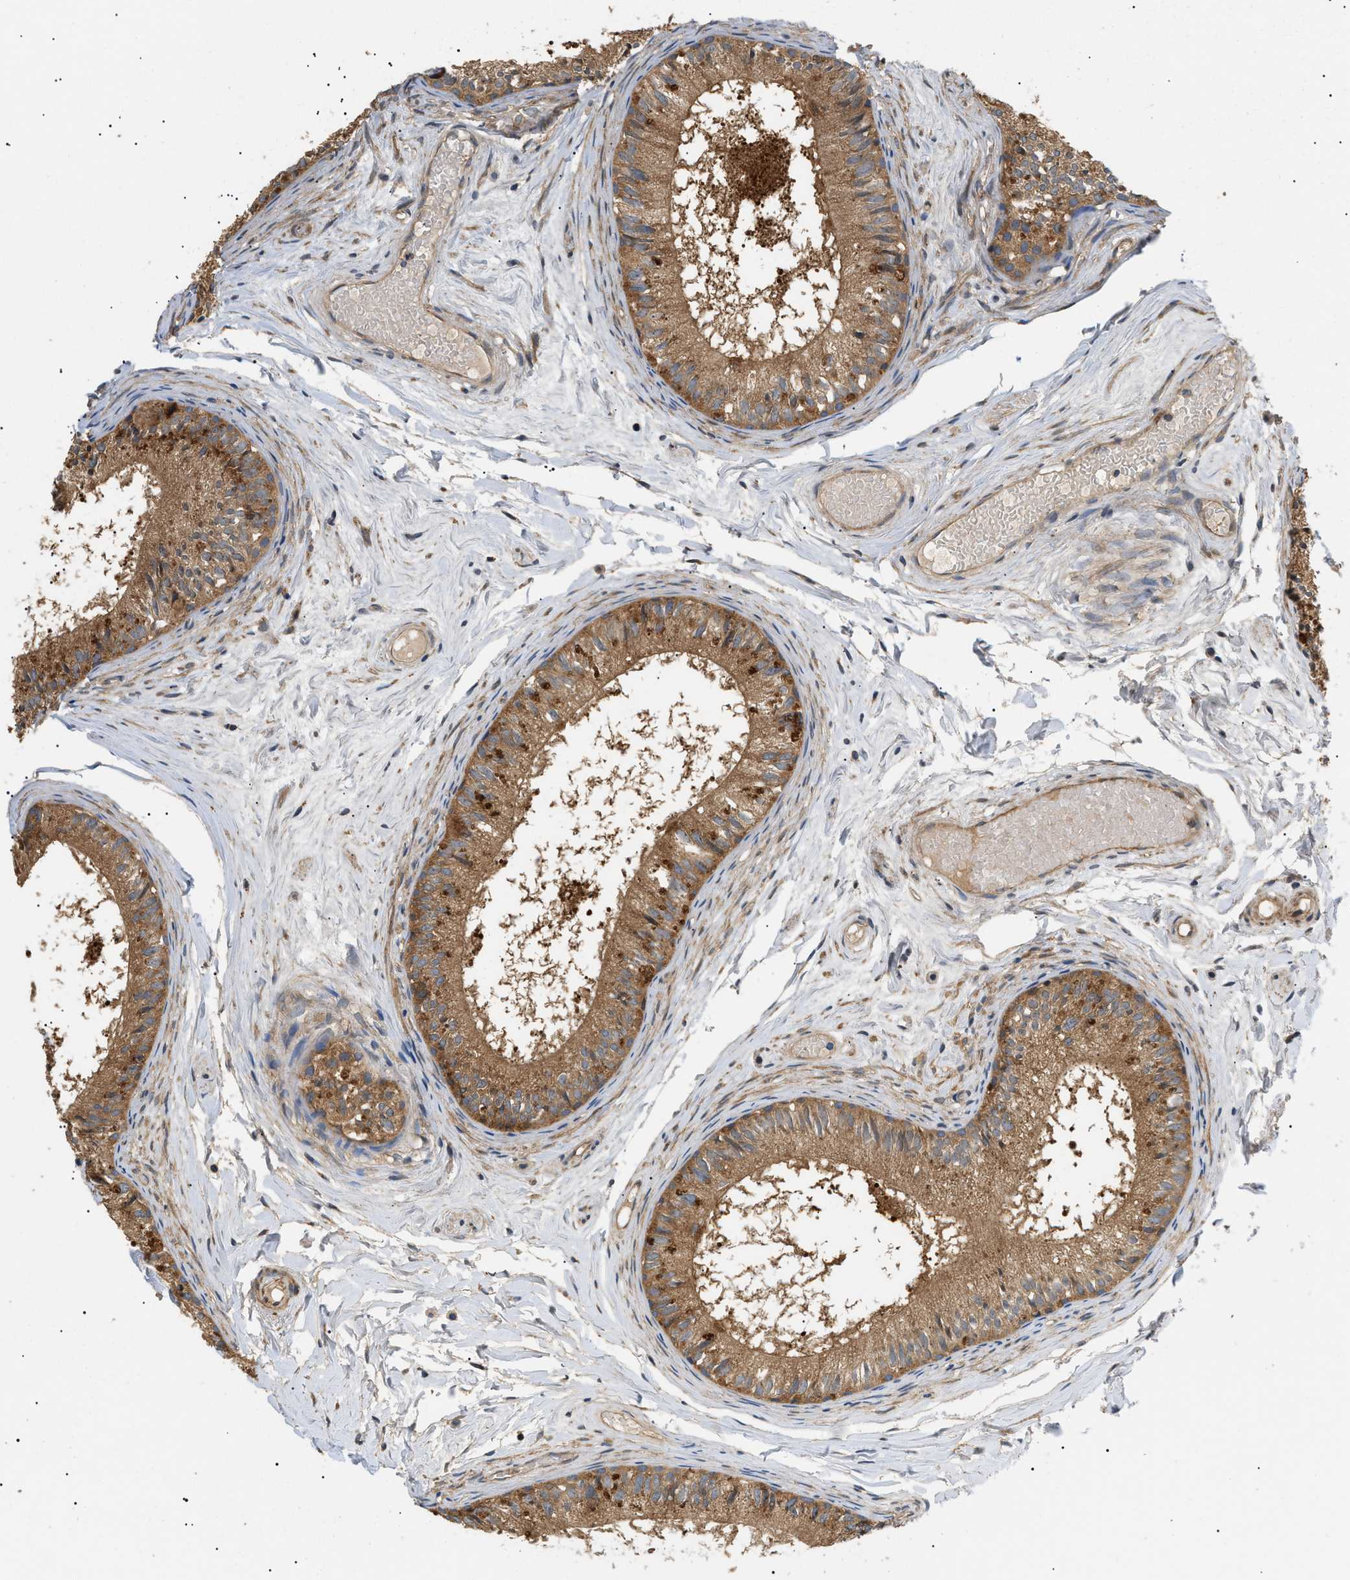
{"staining": {"intensity": "moderate", "quantity": ">75%", "location": "cytoplasmic/membranous"}, "tissue": "epididymis", "cell_type": "Glandular cells", "image_type": "normal", "snomed": [{"axis": "morphology", "description": "Normal tissue, NOS"}, {"axis": "topography", "description": "Epididymis"}], "caption": "IHC of normal epididymis shows medium levels of moderate cytoplasmic/membranous positivity in about >75% of glandular cells.", "gene": "PPM1B", "patient": {"sex": "male", "age": 46}}